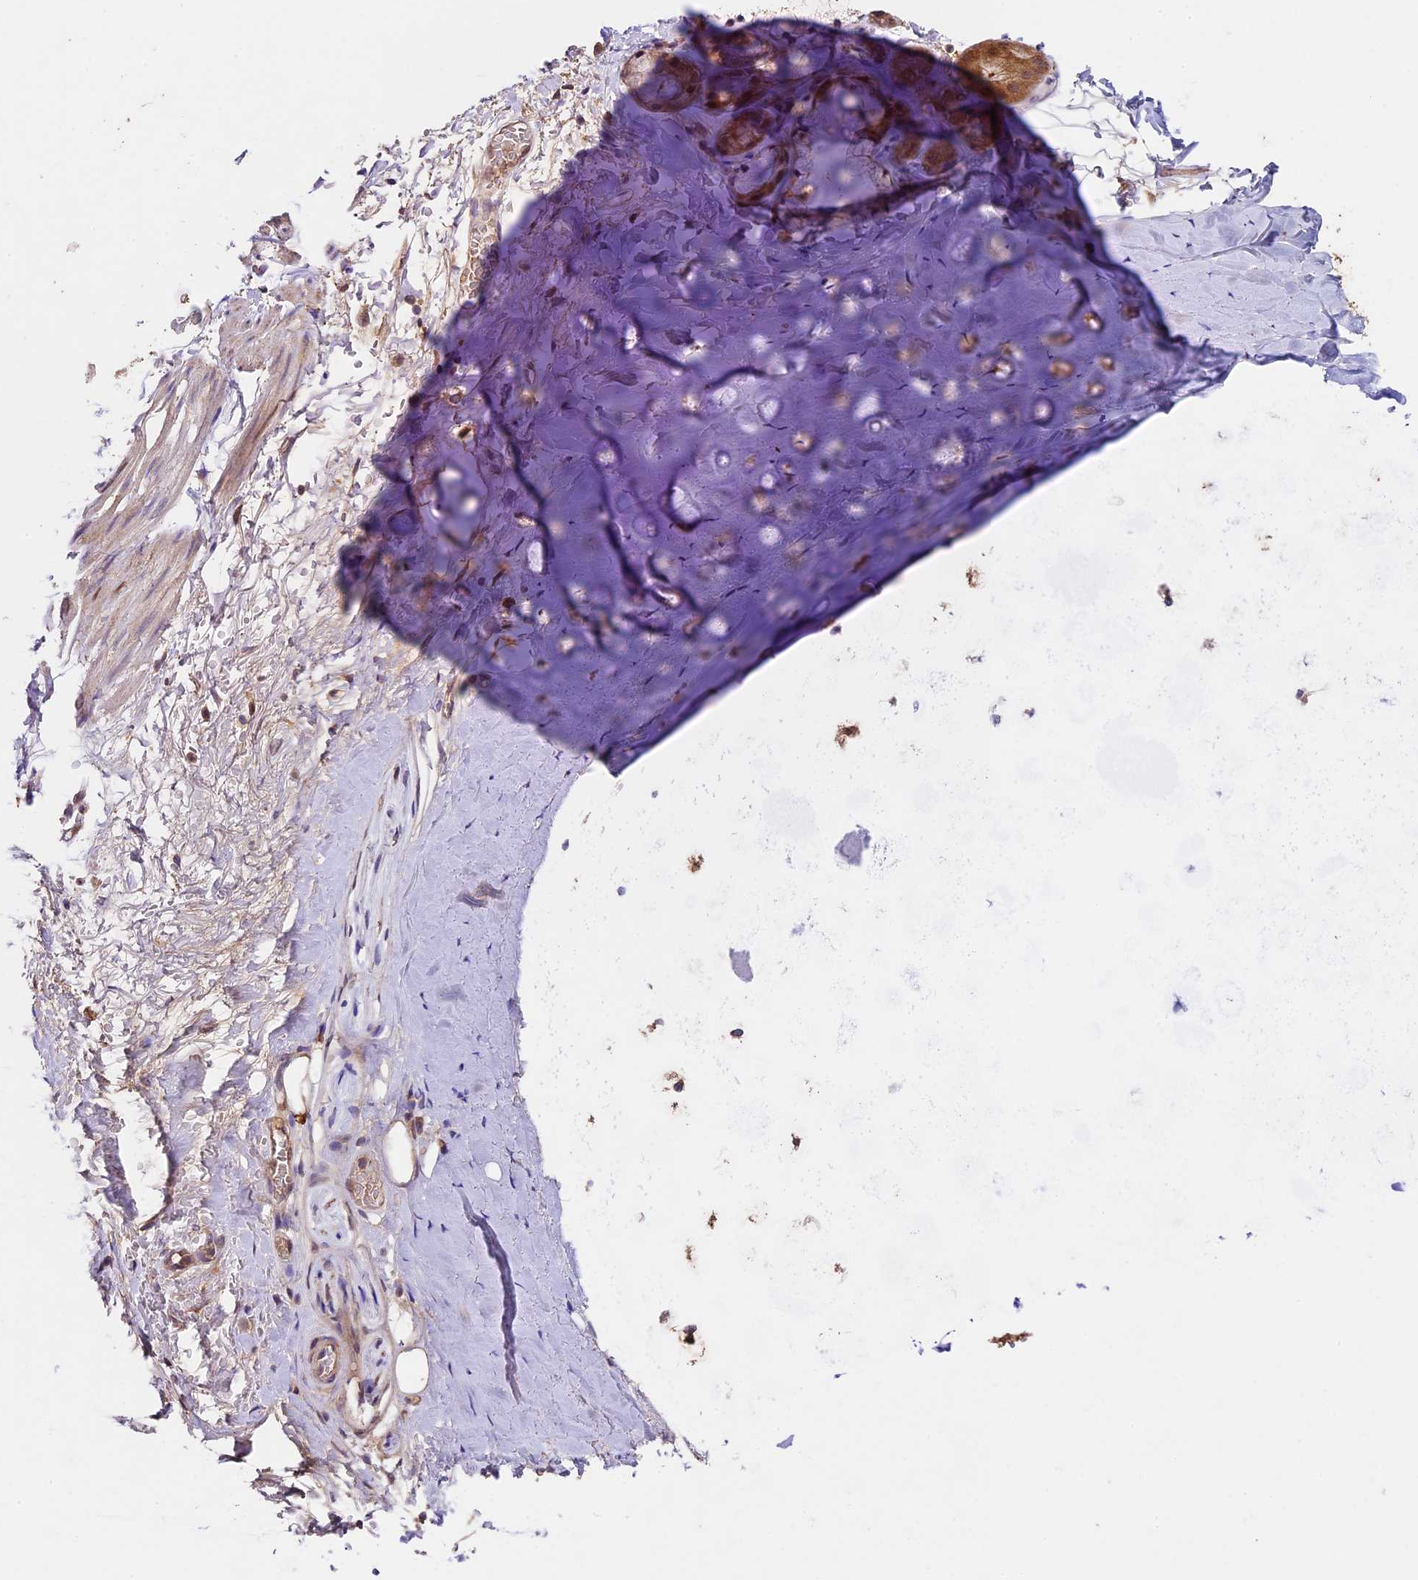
{"staining": {"intensity": "weak", "quantity": ">75%", "location": "cytoplasmic/membranous"}, "tissue": "adipose tissue", "cell_type": "Adipocytes", "image_type": "normal", "snomed": [{"axis": "morphology", "description": "Normal tissue, NOS"}, {"axis": "topography", "description": "Lymph node"}, {"axis": "topography", "description": "Bronchus"}], "caption": "Brown immunohistochemical staining in unremarkable adipose tissue exhibits weak cytoplasmic/membranous expression in about >75% of adipocytes. Nuclei are stained in blue.", "gene": "SBNO2", "patient": {"sex": "male", "age": 63}}